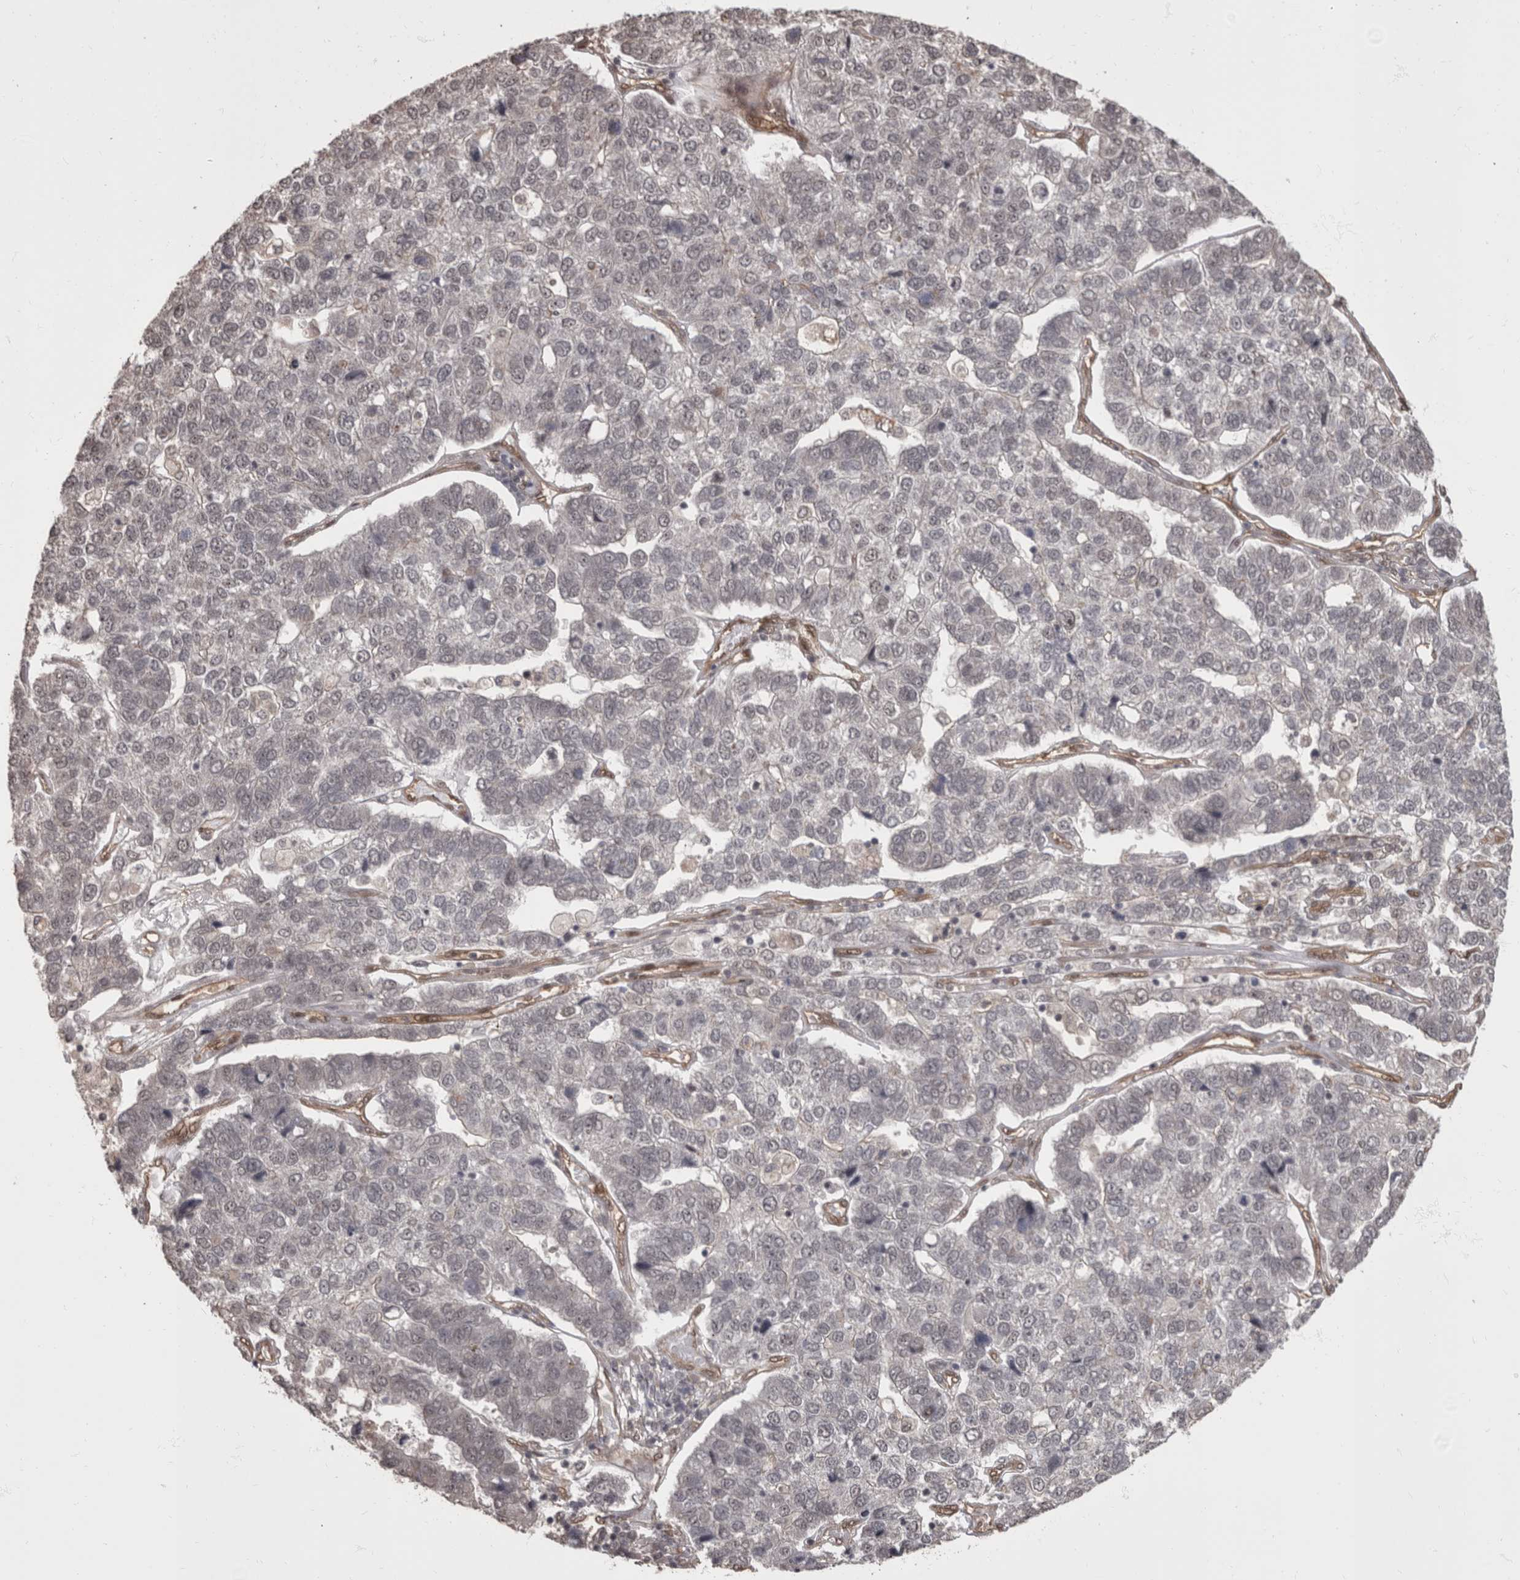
{"staining": {"intensity": "negative", "quantity": "none", "location": "none"}, "tissue": "pancreatic cancer", "cell_type": "Tumor cells", "image_type": "cancer", "snomed": [{"axis": "morphology", "description": "Adenocarcinoma, NOS"}, {"axis": "topography", "description": "Pancreas"}], "caption": "High power microscopy micrograph of an immunohistochemistry (IHC) image of pancreatic cancer (adenocarcinoma), revealing no significant staining in tumor cells.", "gene": "AKT3", "patient": {"sex": "female", "age": 61}}